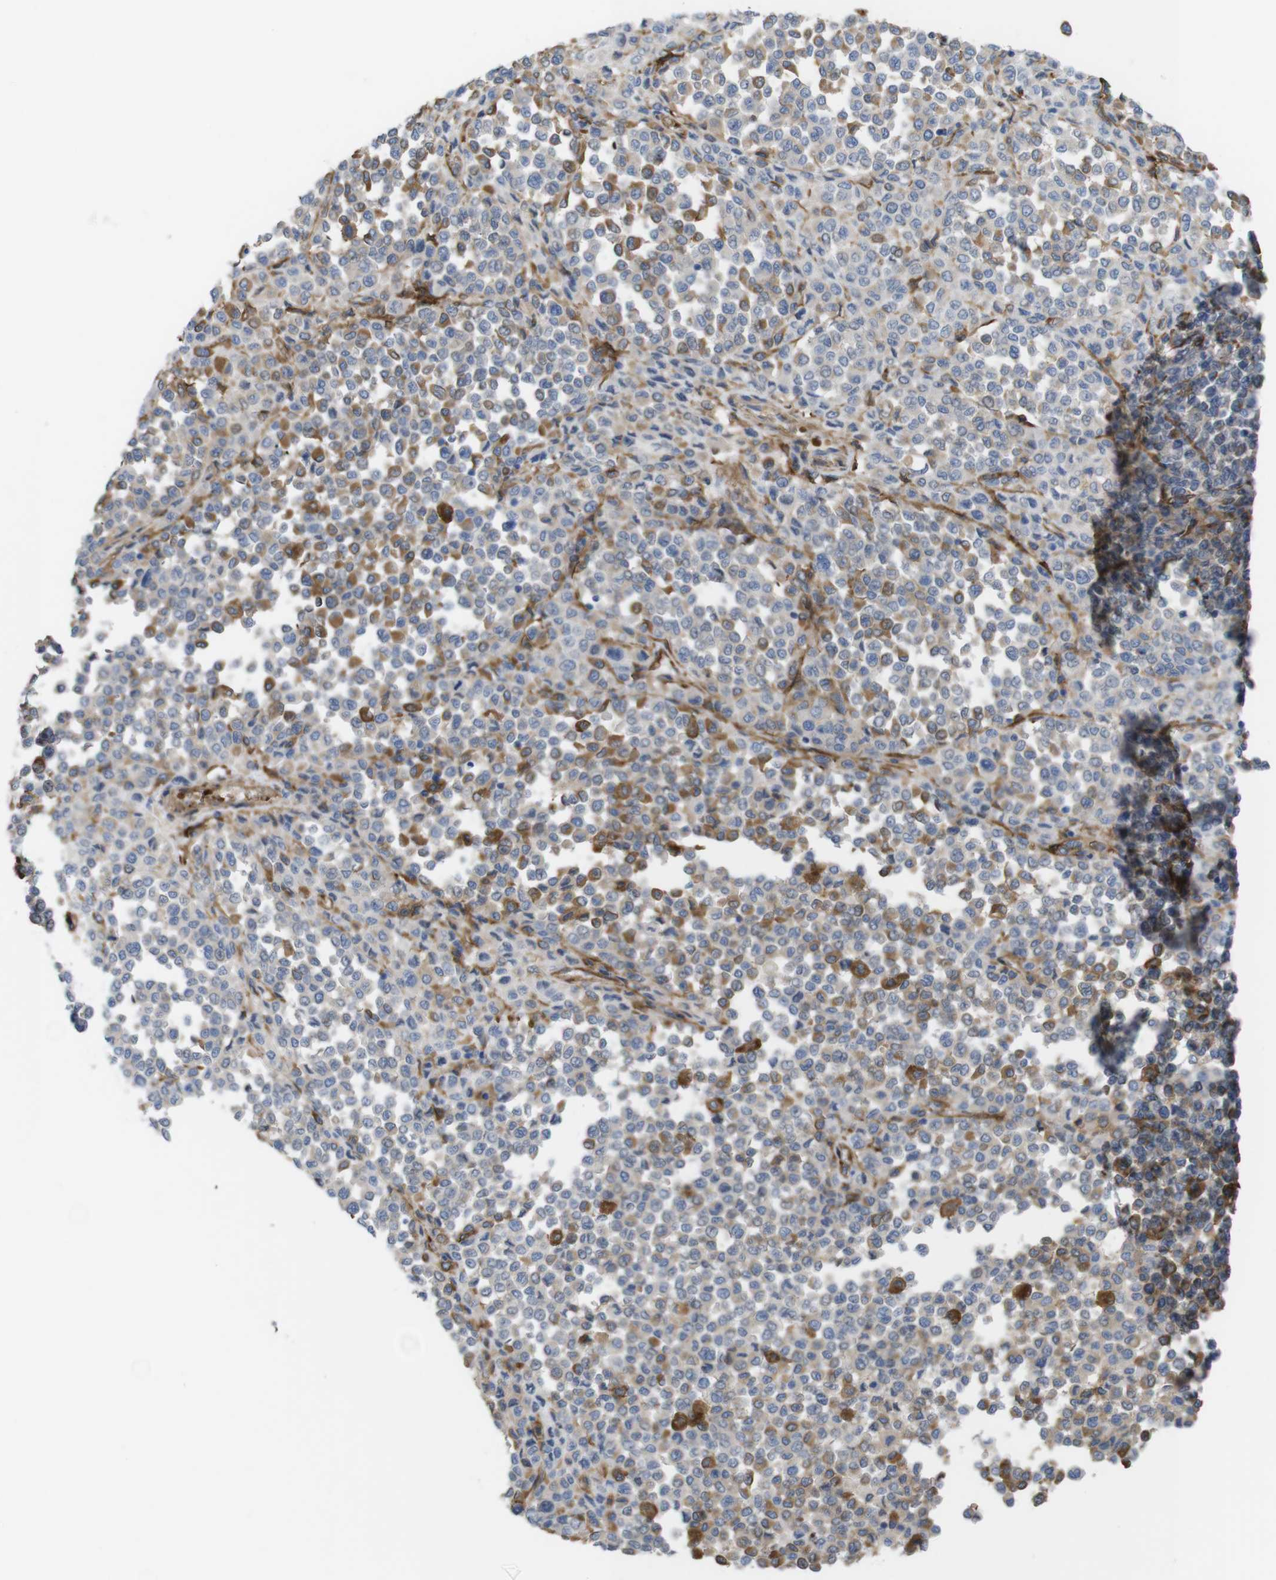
{"staining": {"intensity": "moderate", "quantity": "25%-75%", "location": "cytoplasmic/membranous"}, "tissue": "melanoma", "cell_type": "Tumor cells", "image_type": "cancer", "snomed": [{"axis": "morphology", "description": "Malignant melanoma, Metastatic site"}, {"axis": "topography", "description": "Pancreas"}], "caption": "Immunohistochemical staining of human malignant melanoma (metastatic site) demonstrates medium levels of moderate cytoplasmic/membranous protein expression in about 25%-75% of tumor cells.", "gene": "CYBRD1", "patient": {"sex": "female", "age": 30}}